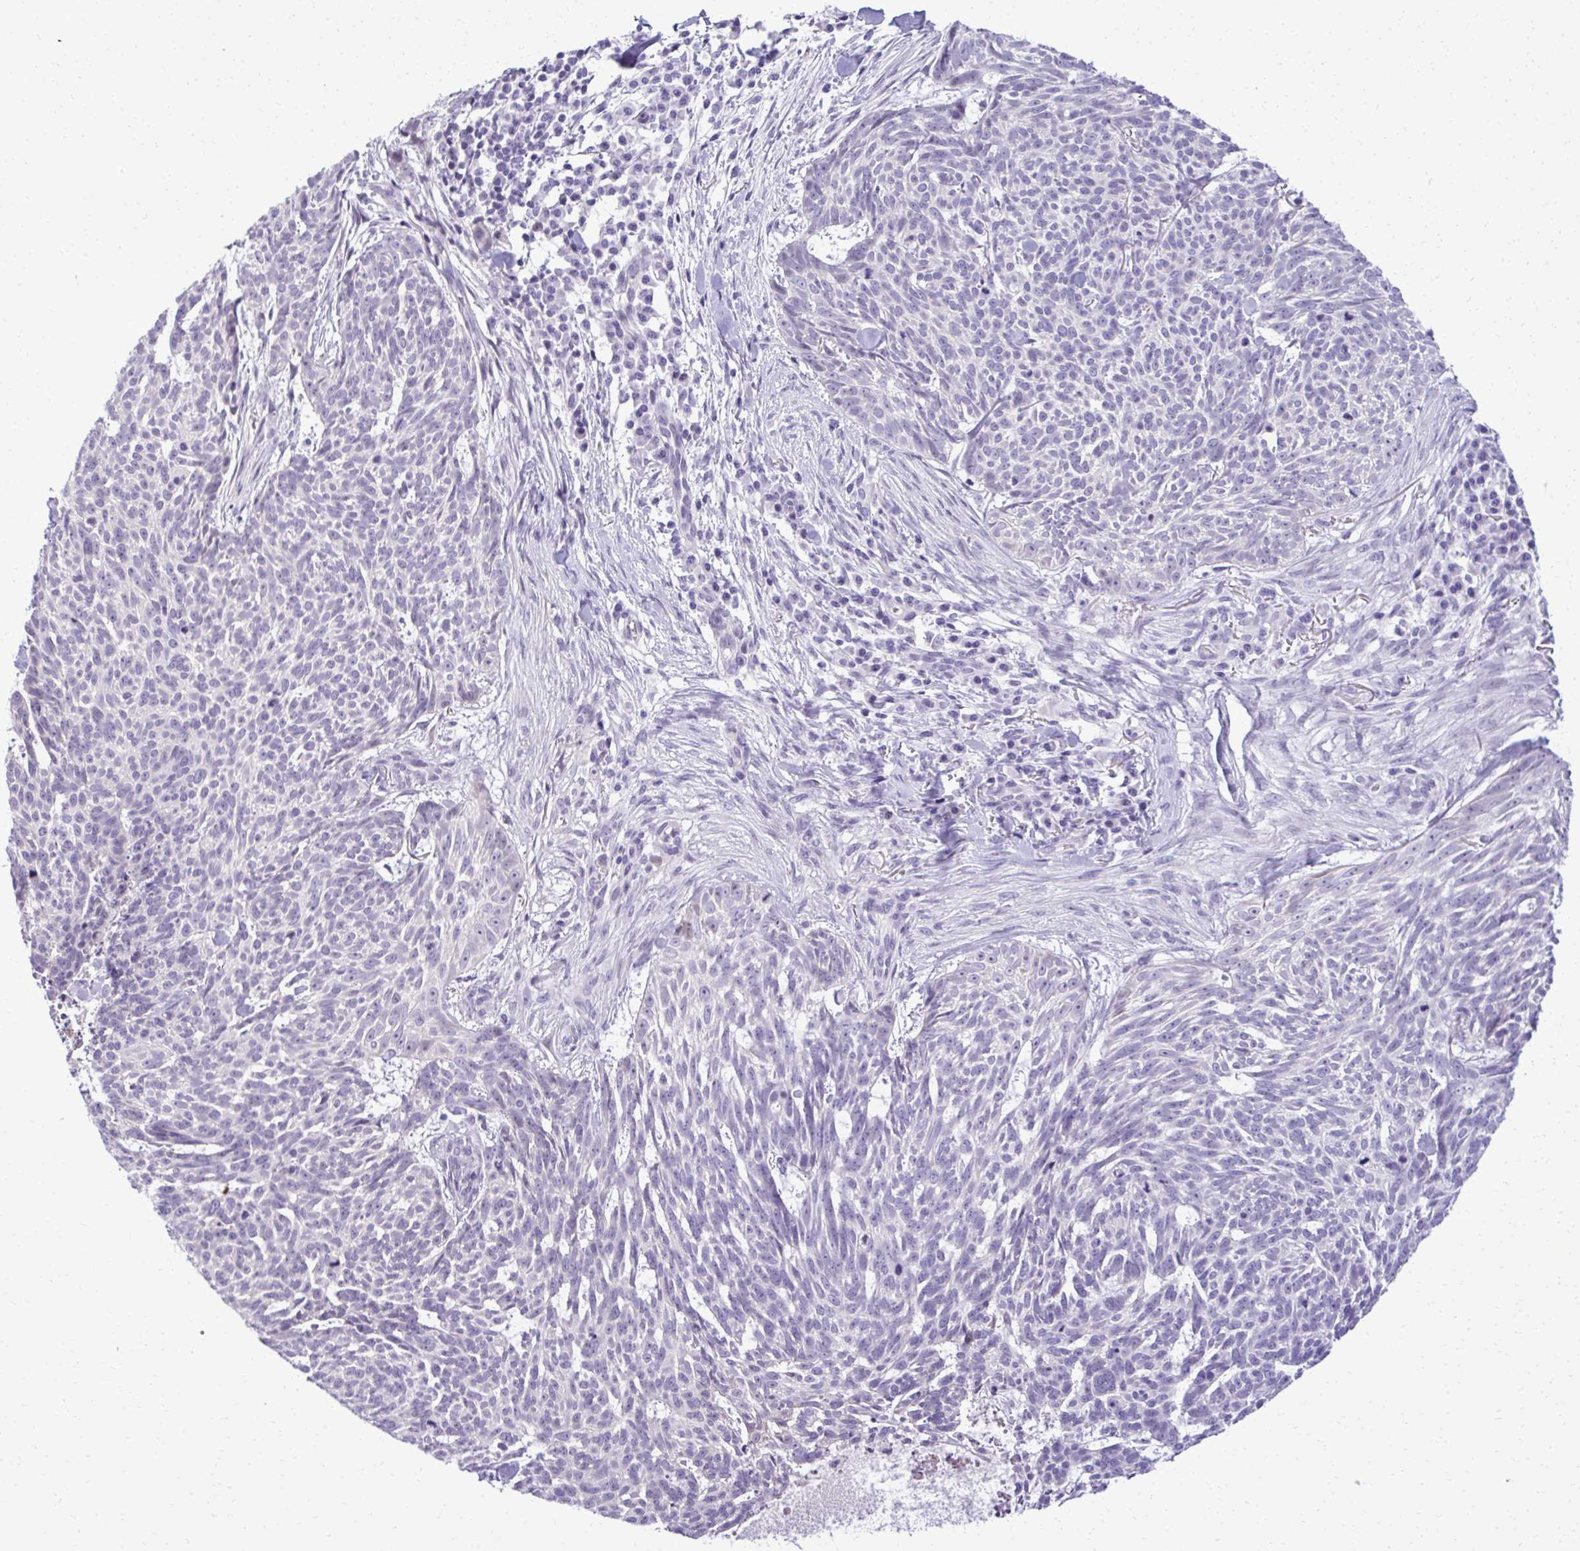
{"staining": {"intensity": "negative", "quantity": "none", "location": "none"}, "tissue": "skin cancer", "cell_type": "Tumor cells", "image_type": "cancer", "snomed": [{"axis": "morphology", "description": "Basal cell carcinoma"}, {"axis": "topography", "description": "Skin"}], "caption": "Human skin cancer (basal cell carcinoma) stained for a protein using IHC reveals no expression in tumor cells.", "gene": "PITPNM3", "patient": {"sex": "female", "age": 93}}